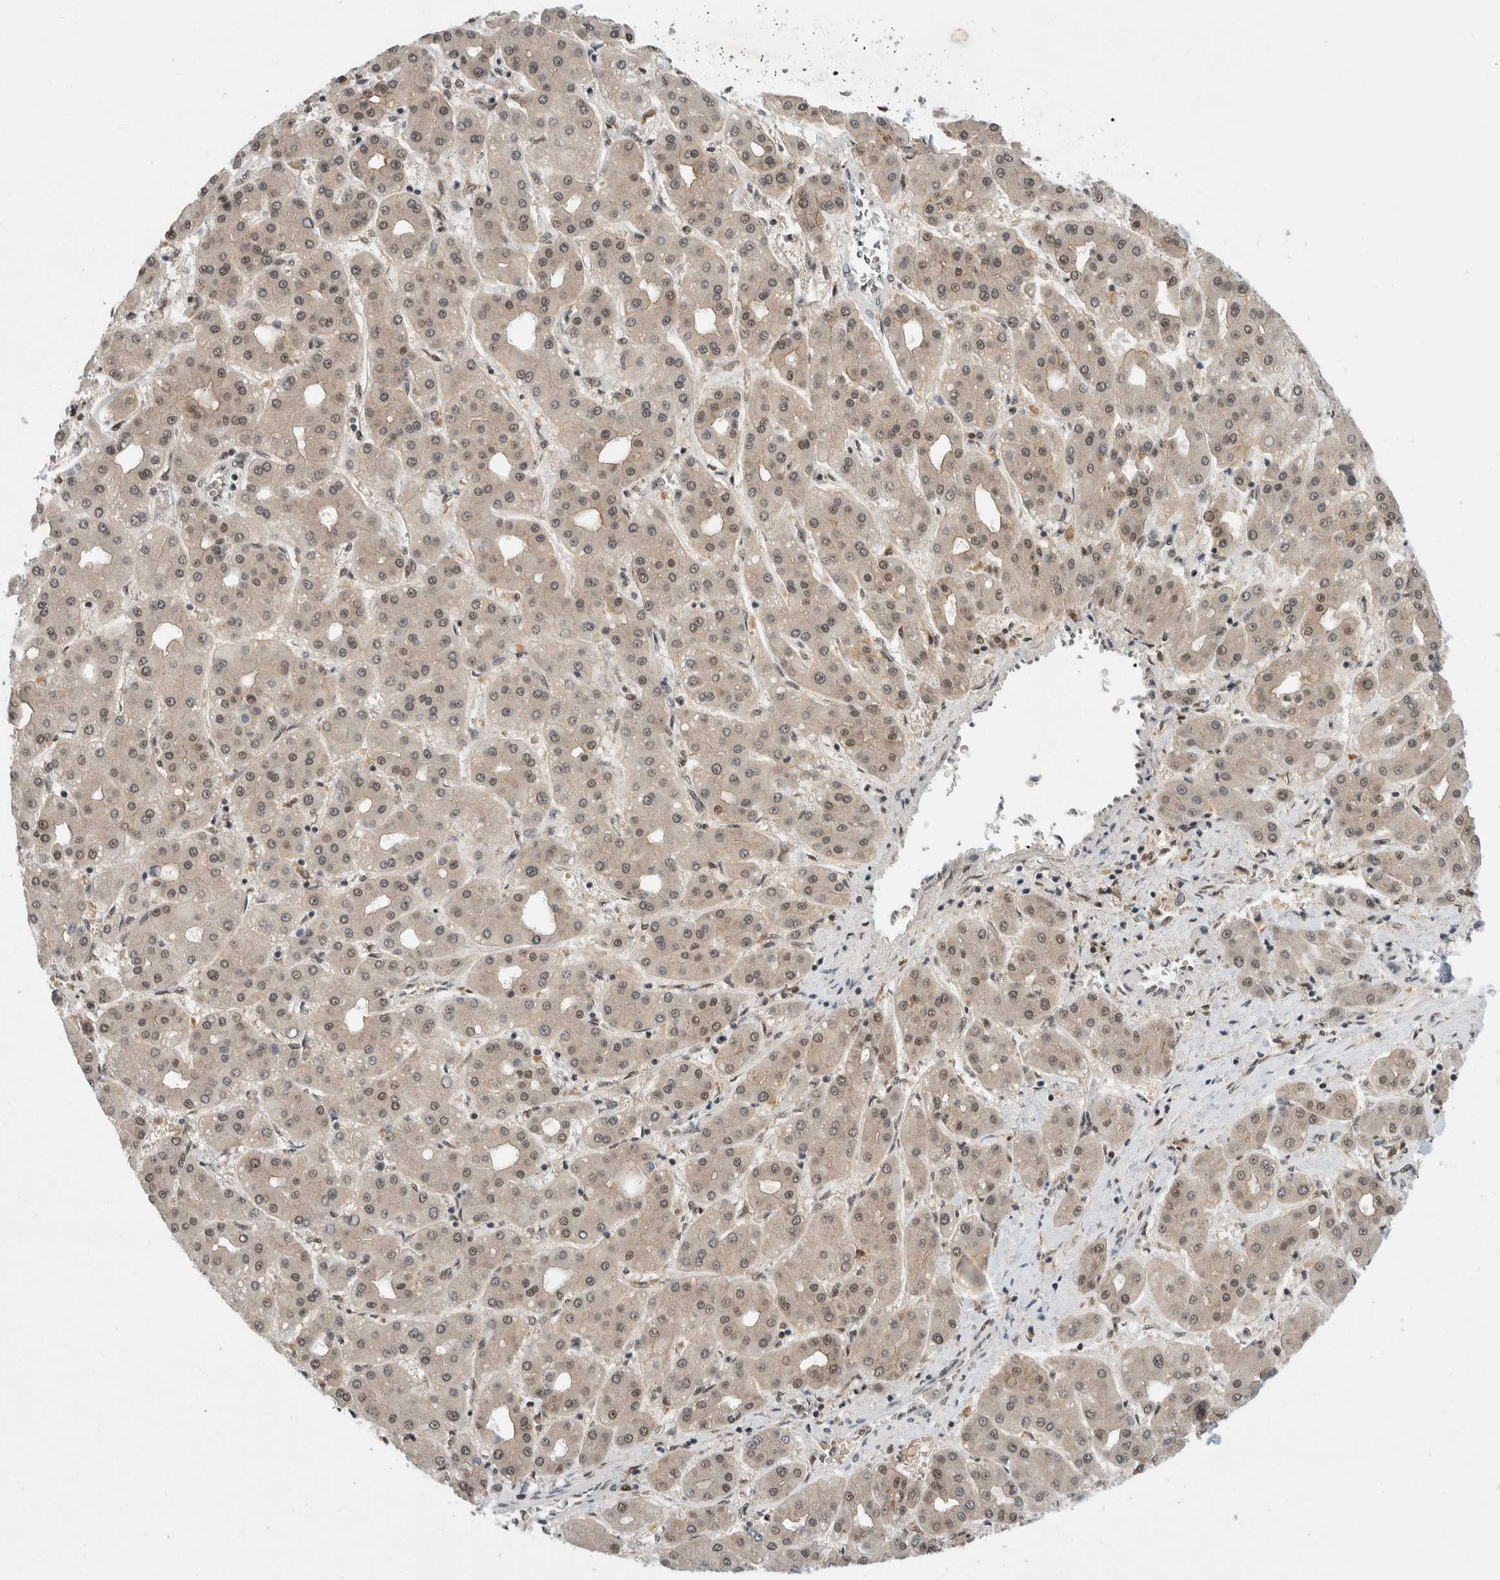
{"staining": {"intensity": "weak", "quantity": ">75%", "location": "cytoplasmic/membranous,nuclear"}, "tissue": "liver cancer", "cell_type": "Tumor cells", "image_type": "cancer", "snomed": [{"axis": "morphology", "description": "Carcinoma, Hepatocellular, NOS"}, {"axis": "topography", "description": "Liver"}], "caption": "This image shows hepatocellular carcinoma (liver) stained with immunohistochemistry to label a protein in brown. The cytoplasmic/membranous and nuclear of tumor cells show weak positivity for the protein. Nuclei are counter-stained blue.", "gene": "NCAPG2", "patient": {"sex": "male", "age": 65}}